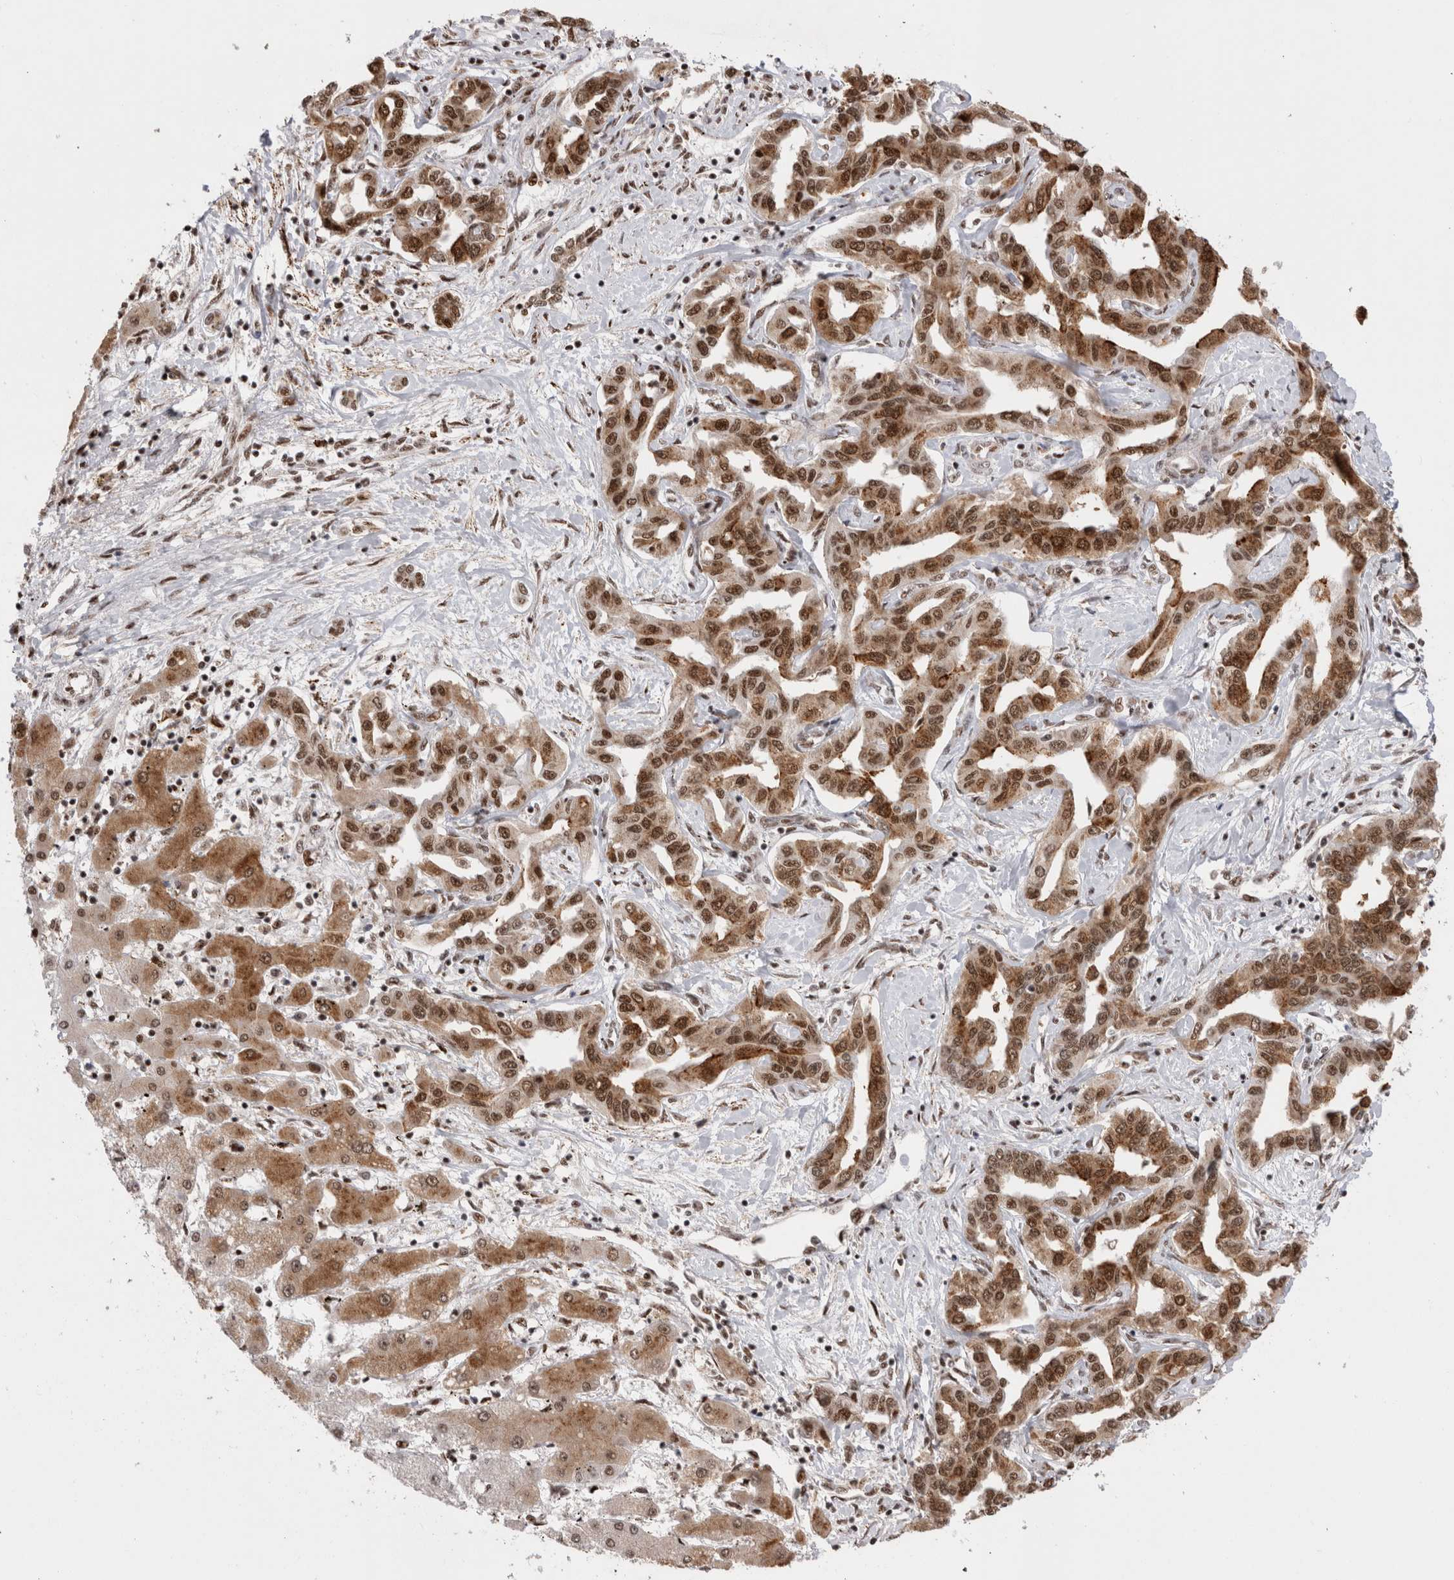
{"staining": {"intensity": "moderate", "quantity": ">75%", "location": "cytoplasmic/membranous,nuclear"}, "tissue": "liver cancer", "cell_type": "Tumor cells", "image_type": "cancer", "snomed": [{"axis": "morphology", "description": "Cholangiocarcinoma"}, {"axis": "topography", "description": "Liver"}], "caption": "Protein staining of liver cholangiocarcinoma tissue reveals moderate cytoplasmic/membranous and nuclear expression in about >75% of tumor cells.", "gene": "EYA2", "patient": {"sex": "male", "age": 59}}